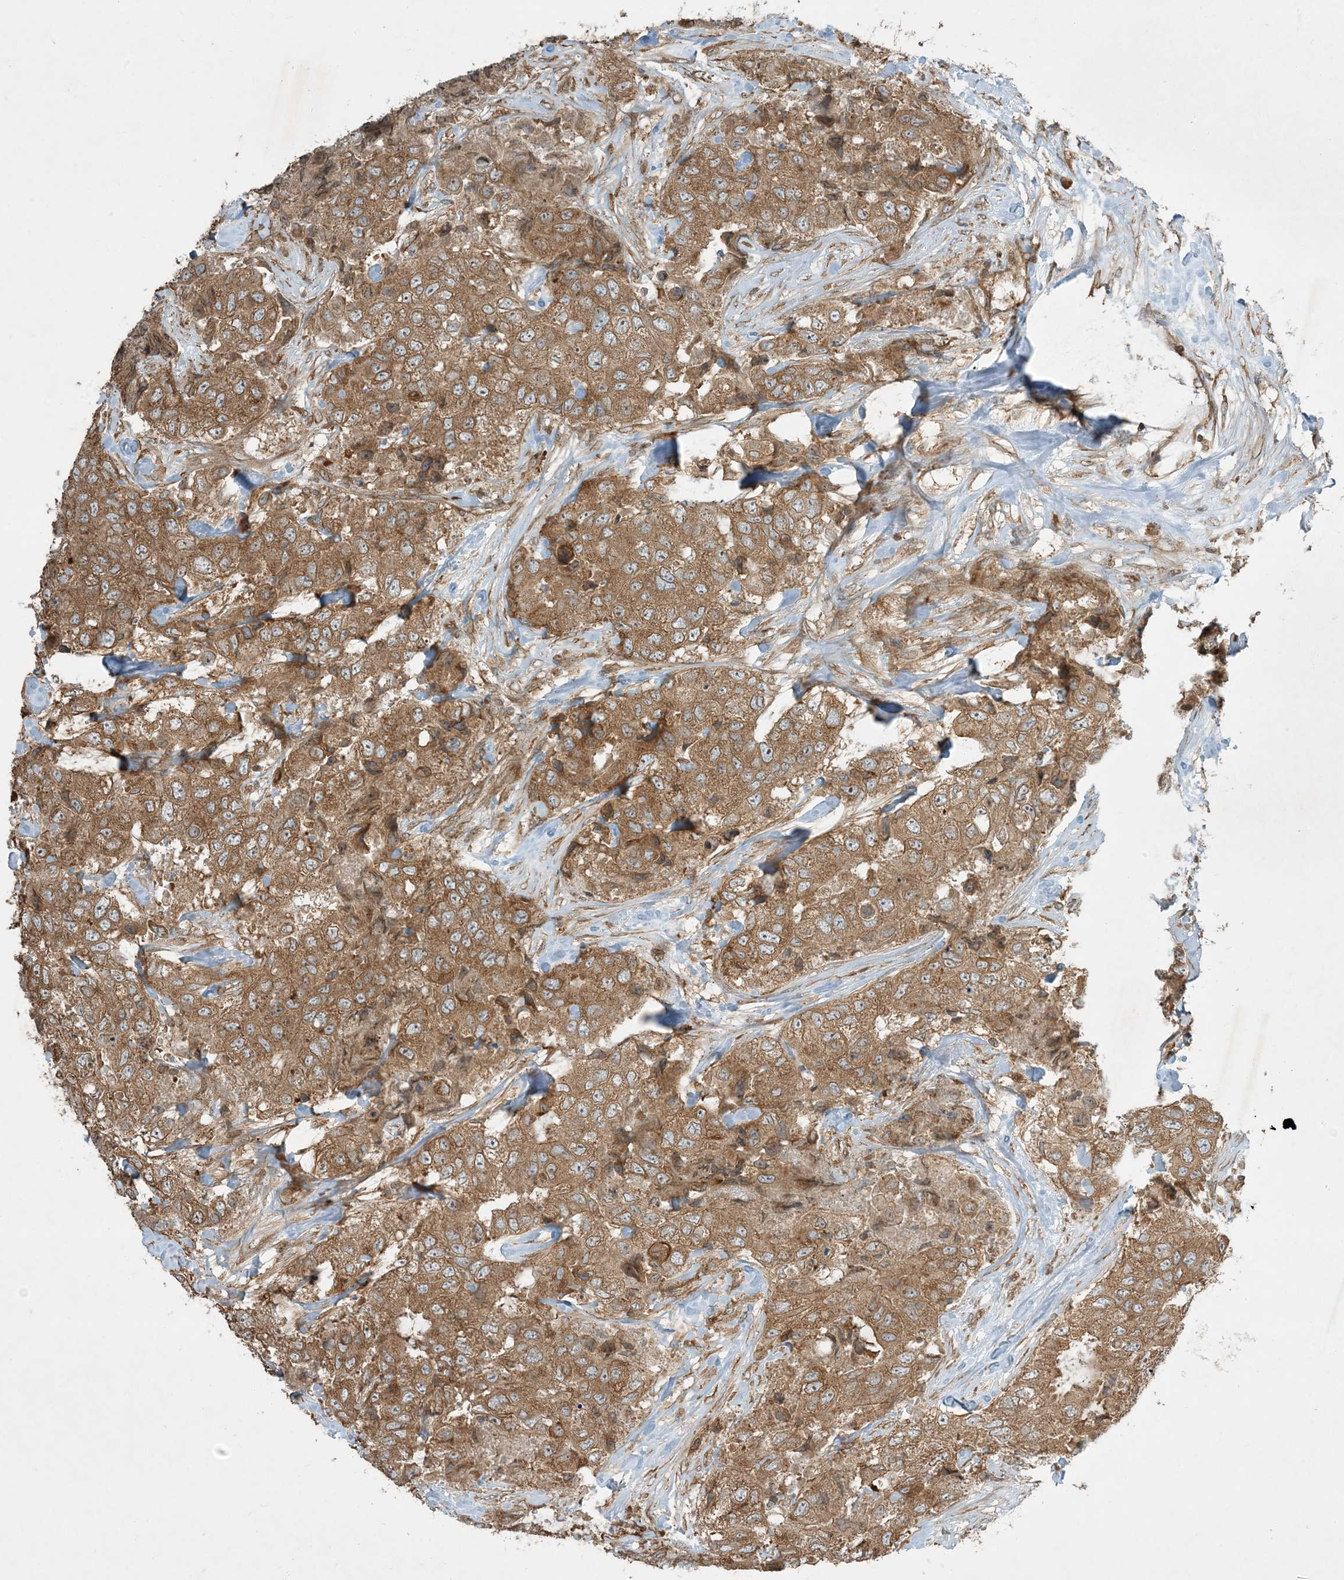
{"staining": {"intensity": "moderate", "quantity": ">75%", "location": "cytoplasmic/membranous"}, "tissue": "breast cancer", "cell_type": "Tumor cells", "image_type": "cancer", "snomed": [{"axis": "morphology", "description": "Duct carcinoma"}, {"axis": "topography", "description": "Breast"}], "caption": "This photomicrograph exhibits immunohistochemistry staining of human breast intraductal carcinoma, with medium moderate cytoplasmic/membranous staining in about >75% of tumor cells.", "gene": "COMMD8", "patient": {"sex": "female", "age": 62}}